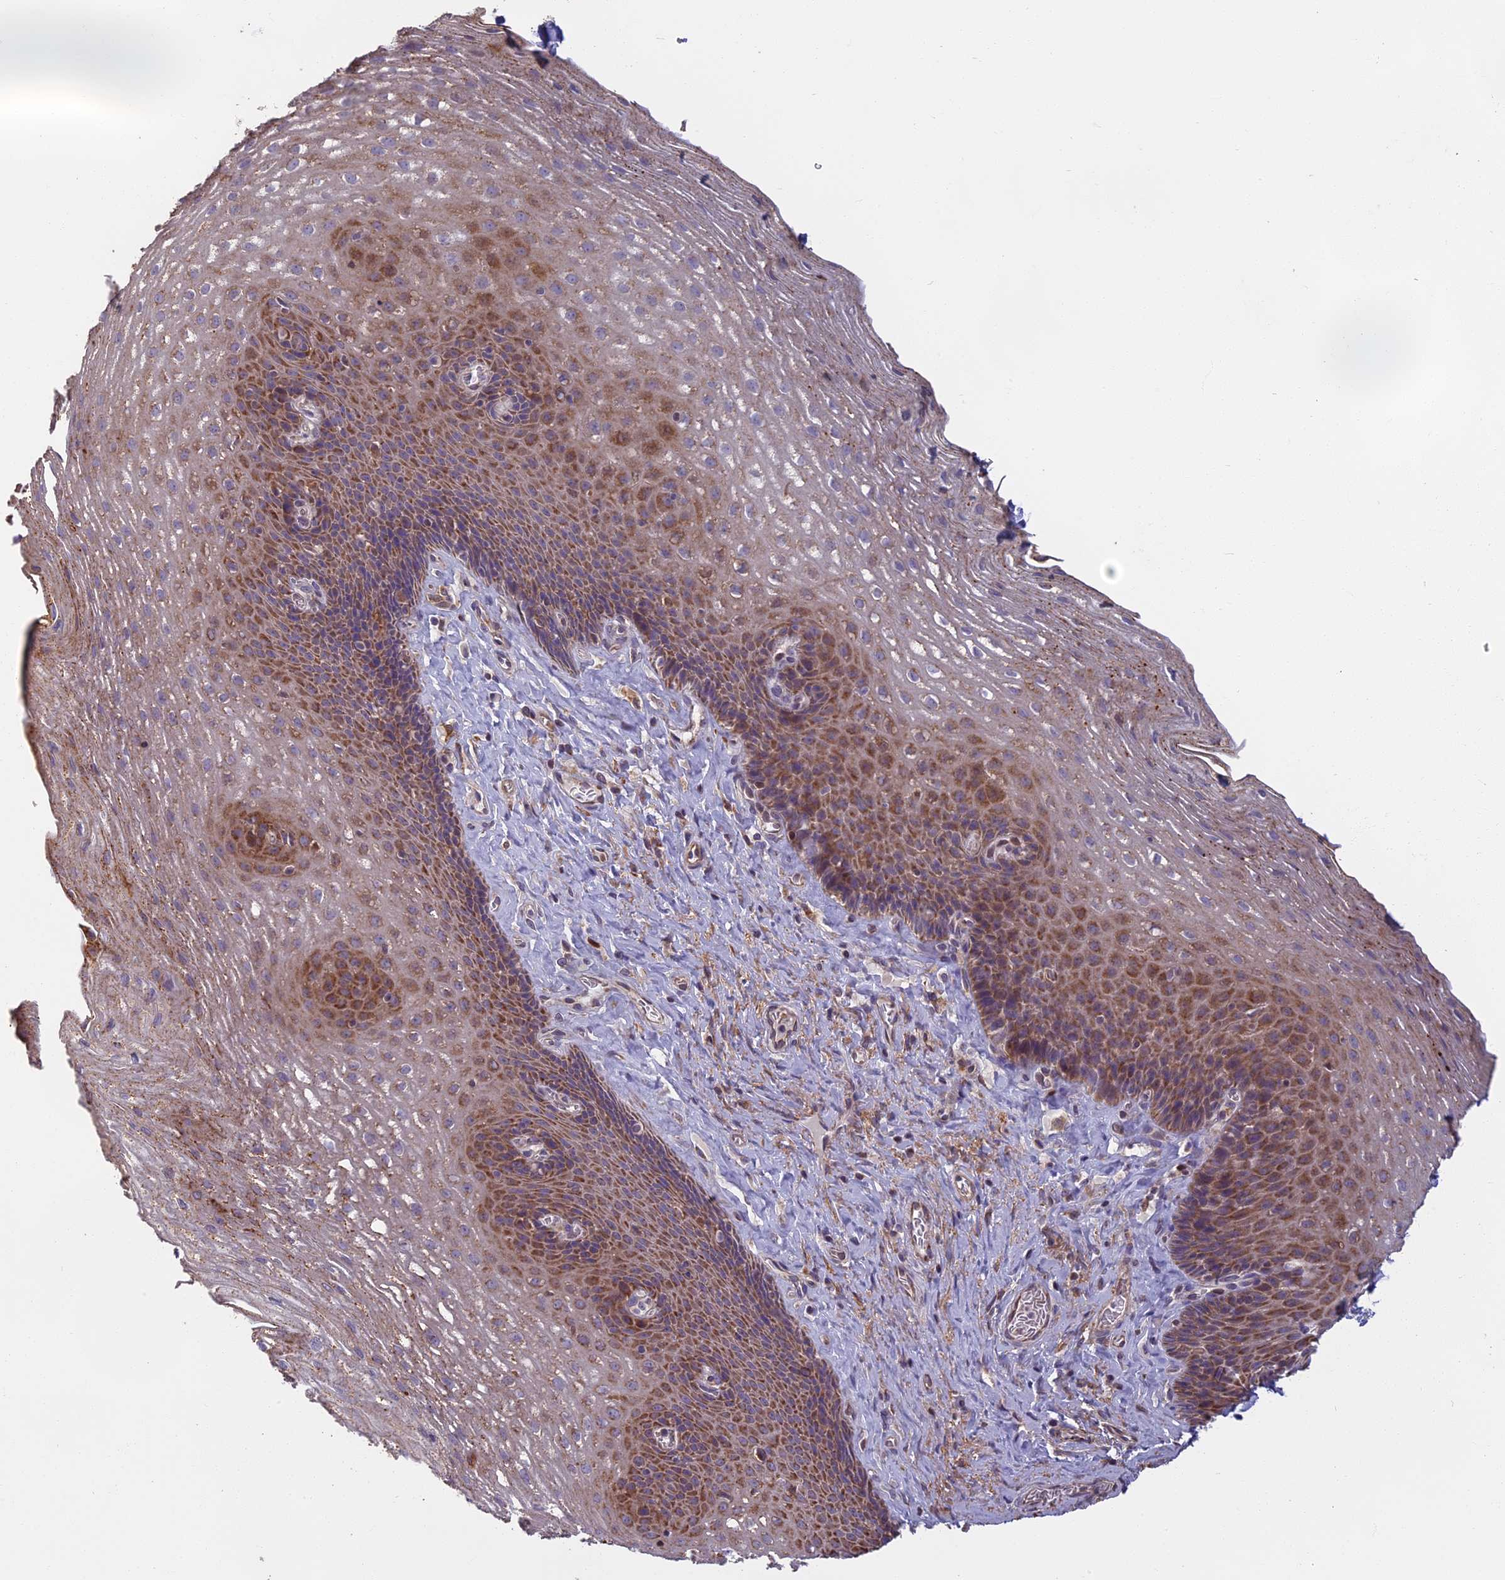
{"staining": {"intensity": "moderate", "quantity": ">75%", "location": "cytoplasmic/membranous"}, "tissue": "esophagus", "cell_type": "Squamous epithelial cells", "image_type": "normal", "snomed": [{"axis": "morphology", "description": "Normal tissue, NOS"}, {"axis": "topography", "description": "Esophagus"}], "caption": "A medium amount of moderate cytoplasmic/membranous positivity is appreciated in approximately >75% of squamous epithelial cells in unremarkable esophagus.", "gene": "EDAR", "patient": {"sex": "female", "age": 66}}